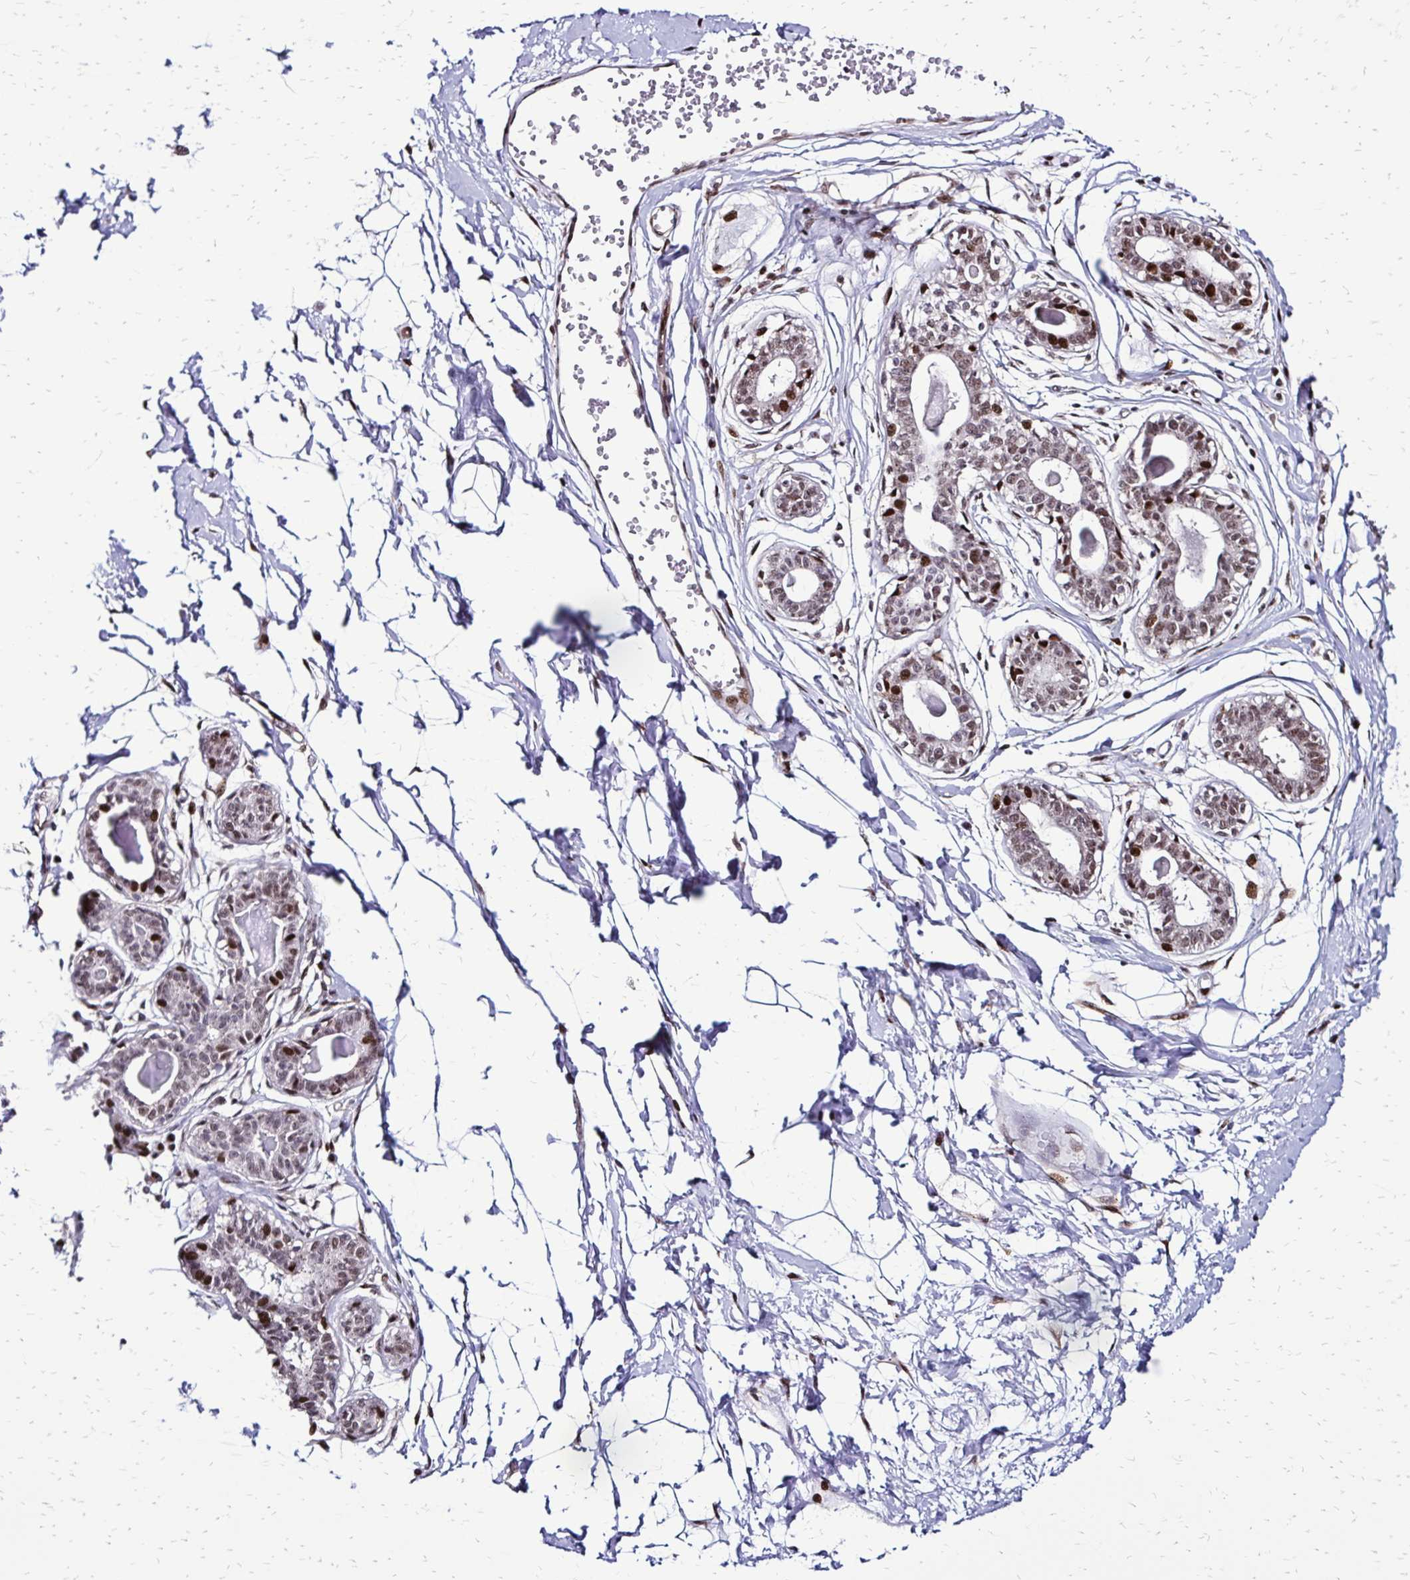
{"staining": {"intensity": "weak", "quantity": "<25%", "location": "nuclear"}, "tissue": "breast", "cell_type": "Adipocytes", "image_type": "normal", "snomed": [{"axis": "morphology", "description": "Normal tissue, NOS"}, {"axis": "topography", "description": "Breast"}], "caption": "Protein analysis of unremarkable breast shows no significant positivity in adipocytes.", "gene": "TOB1", "patient": {"sex": "female", "age": 45}}